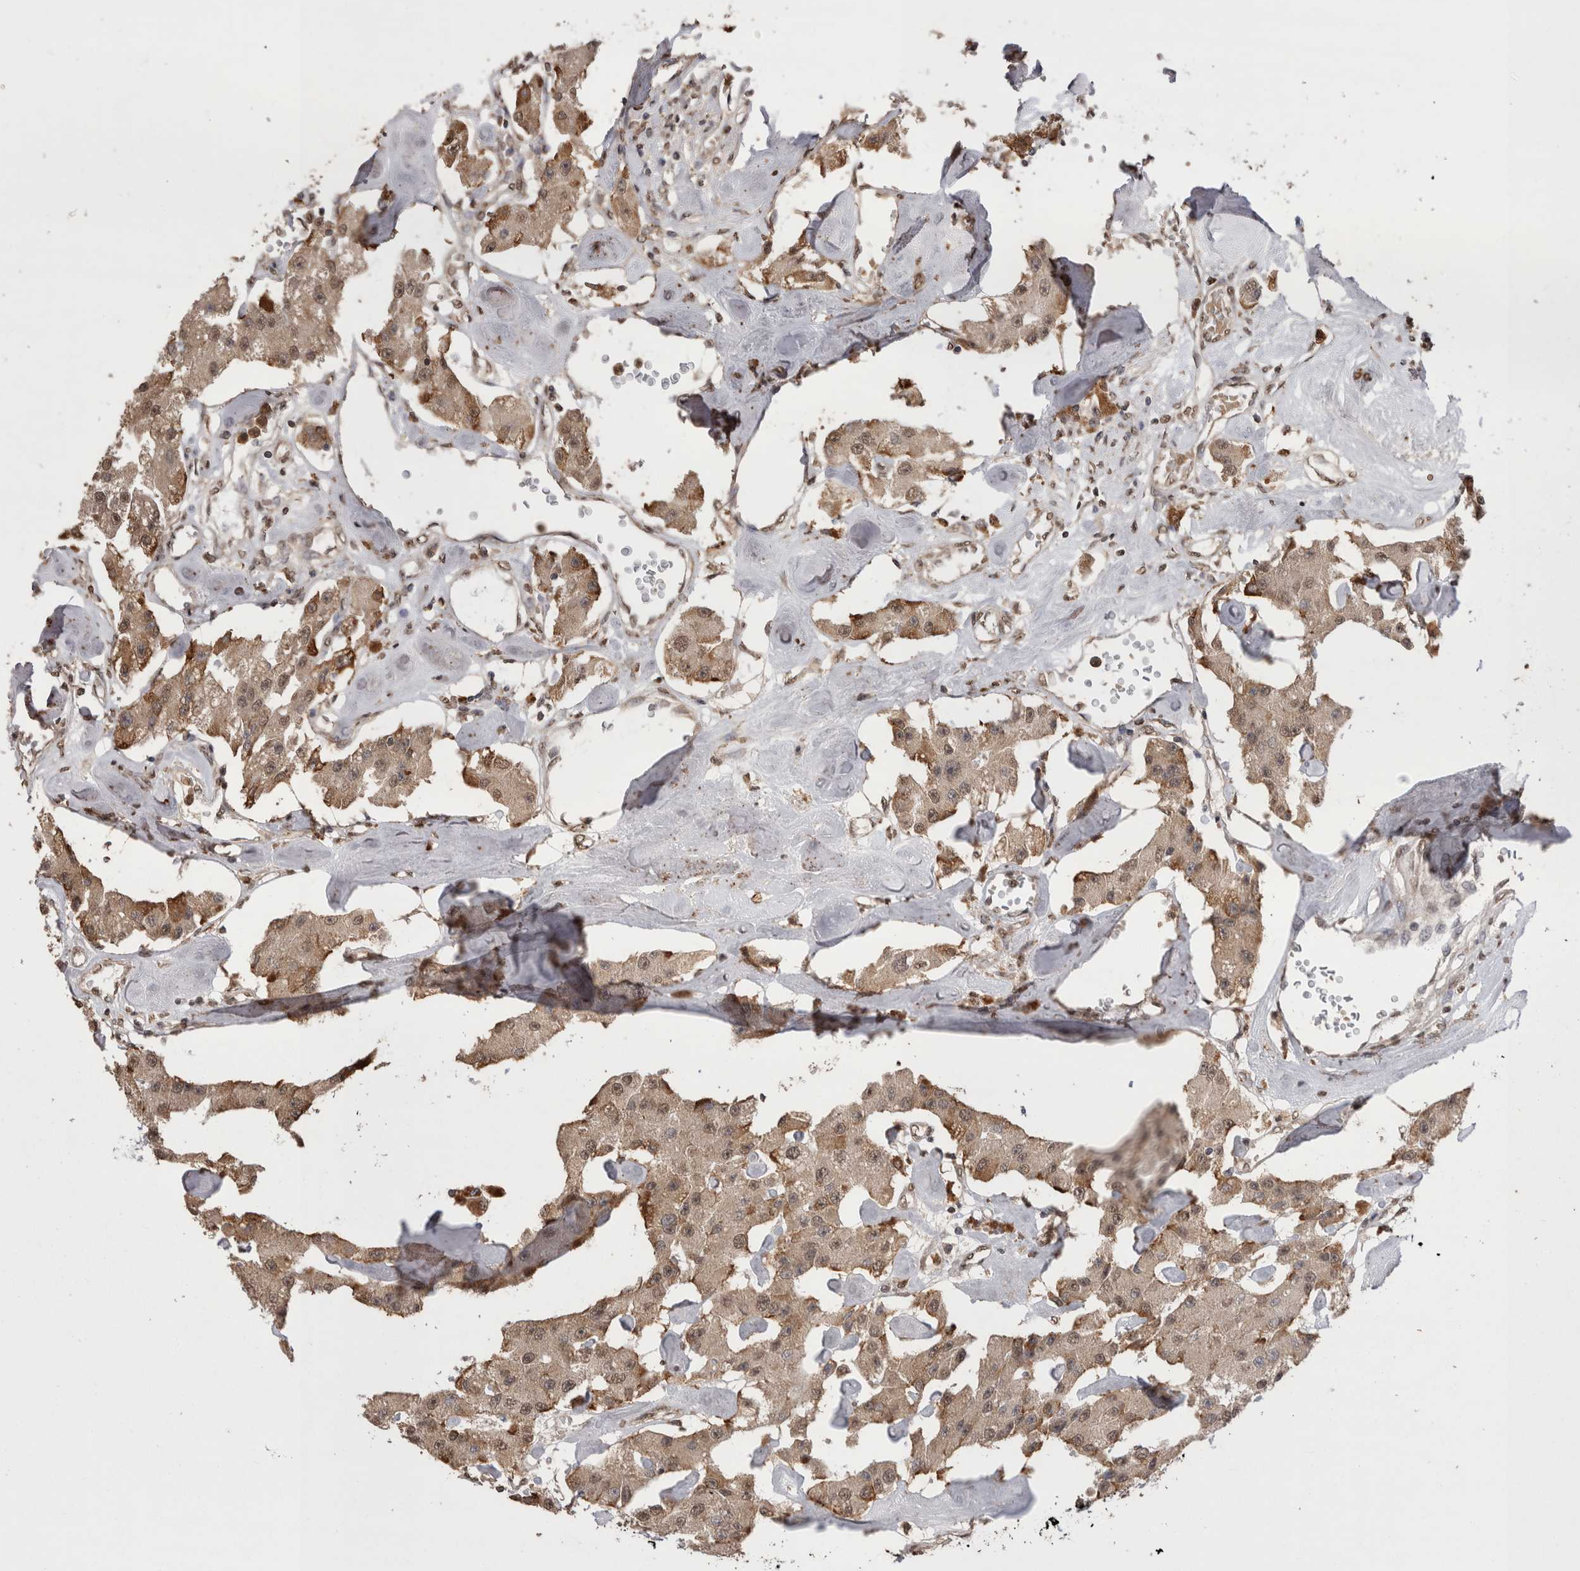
{"staining": {"intensity": "weak", "quantity": ">75%", "location": "cytoplasmic/membranous"}, "tissue": "carcinoid", "cell_type": "Tumor cells", "image_type": "cancer", "snomed": [{"axis": "morphology", "description": "Carcinoid, malignant, NOS"}, {"axis": "topography", "description": "Pancreas"}], "caption": "A brown stain labels weak cytoplasmic/membranous positivity of a protein in carcinoid tumor cells.", "gene": "GRK5", "patient": {"sex": "male", "age": 41}}